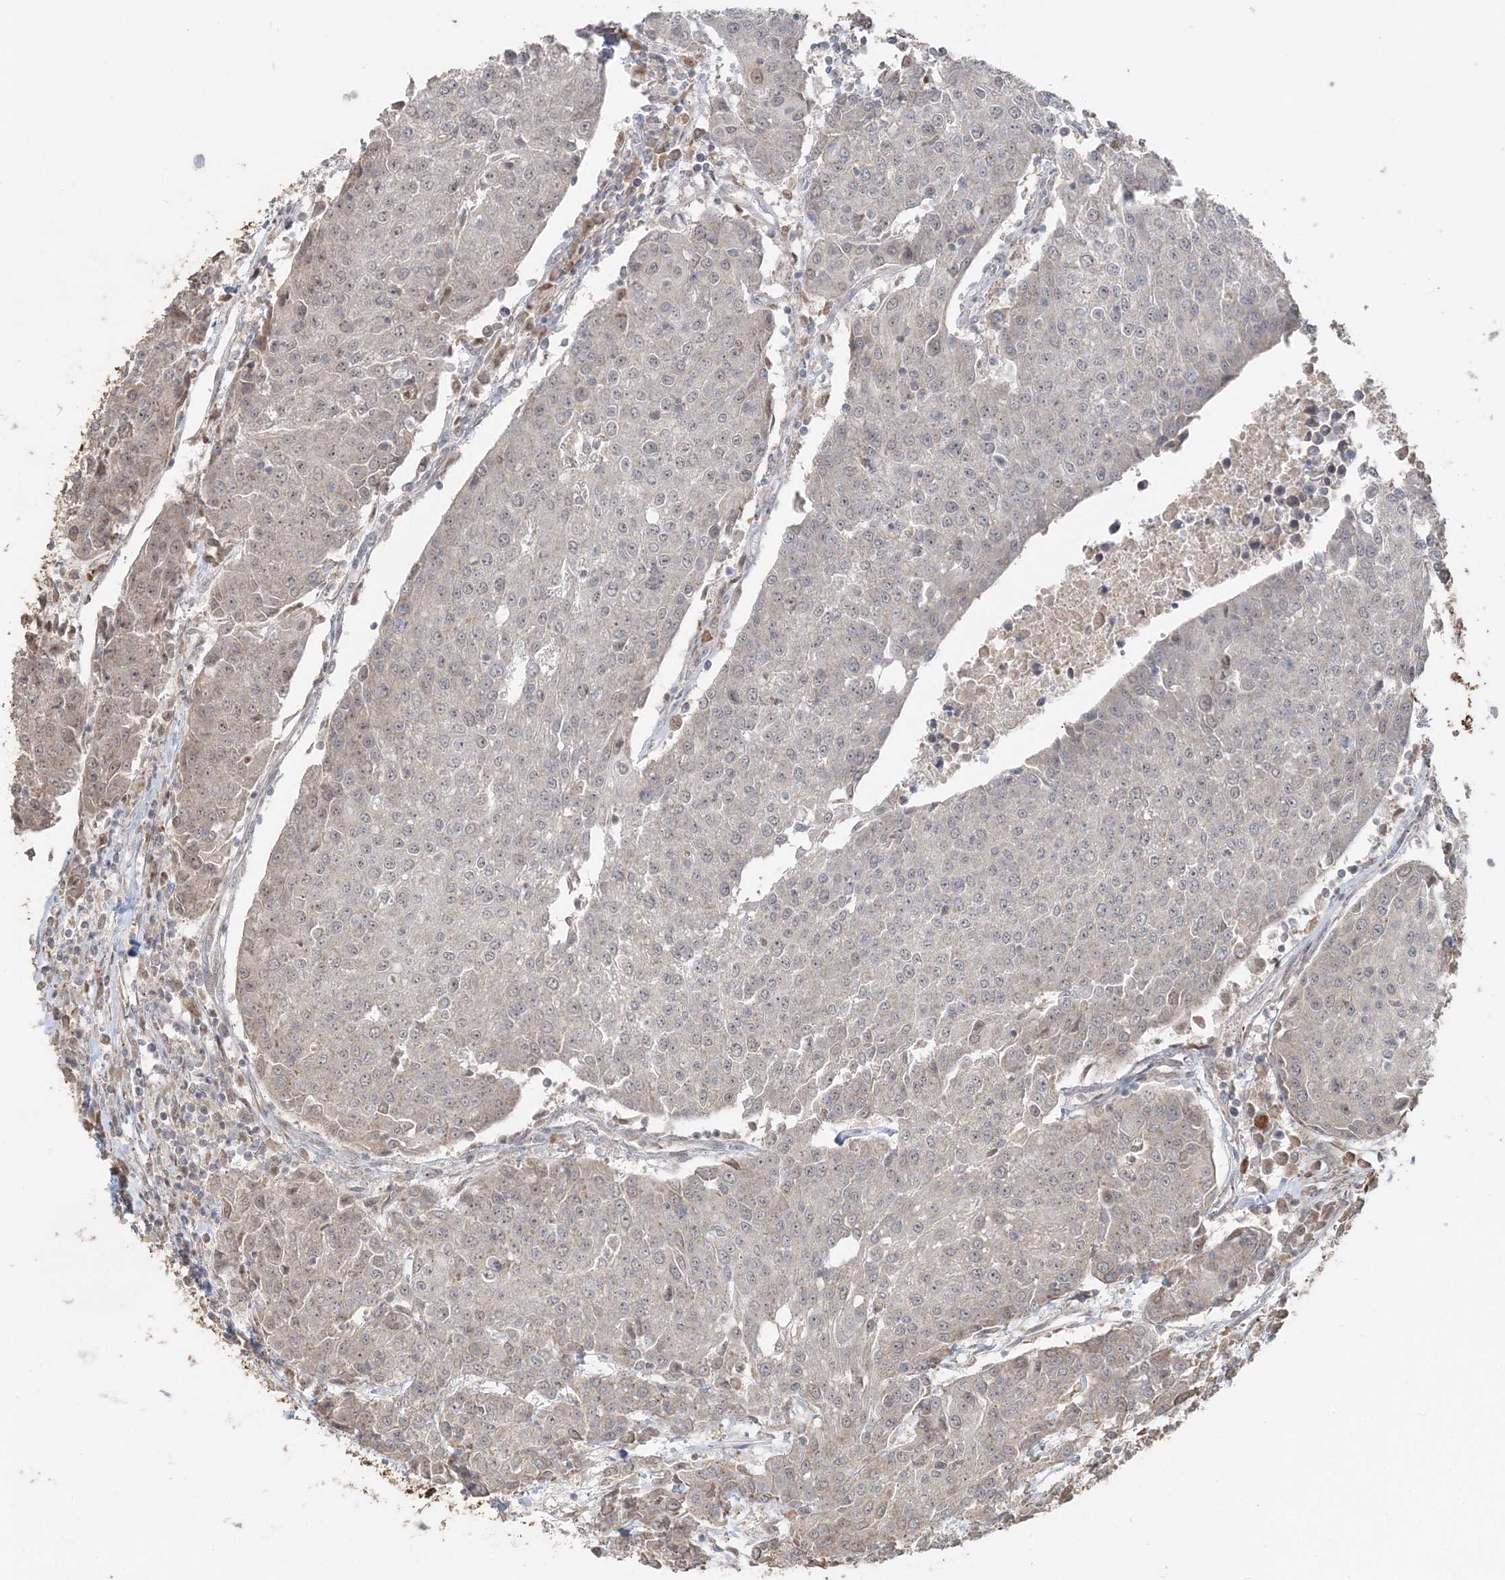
{"staining": {"intensity": "negative", "quantity": "none", "location": "none"}, "tissue": "urothelial cancer", "cell_type": "Tumor cells", "image_type": "cancer", "snomed": [{"axis": "morphology", "description": "Urothelial carcinoma, High grade"}, {"axis": "topography", "description": "Urinary bladder"}], "caption": "Human urothelial cancer stained for a protein using IHC reveals no expression in tumor cells.", "gene": "SLU7", "patient": {"sex": "female", "age": 85}}